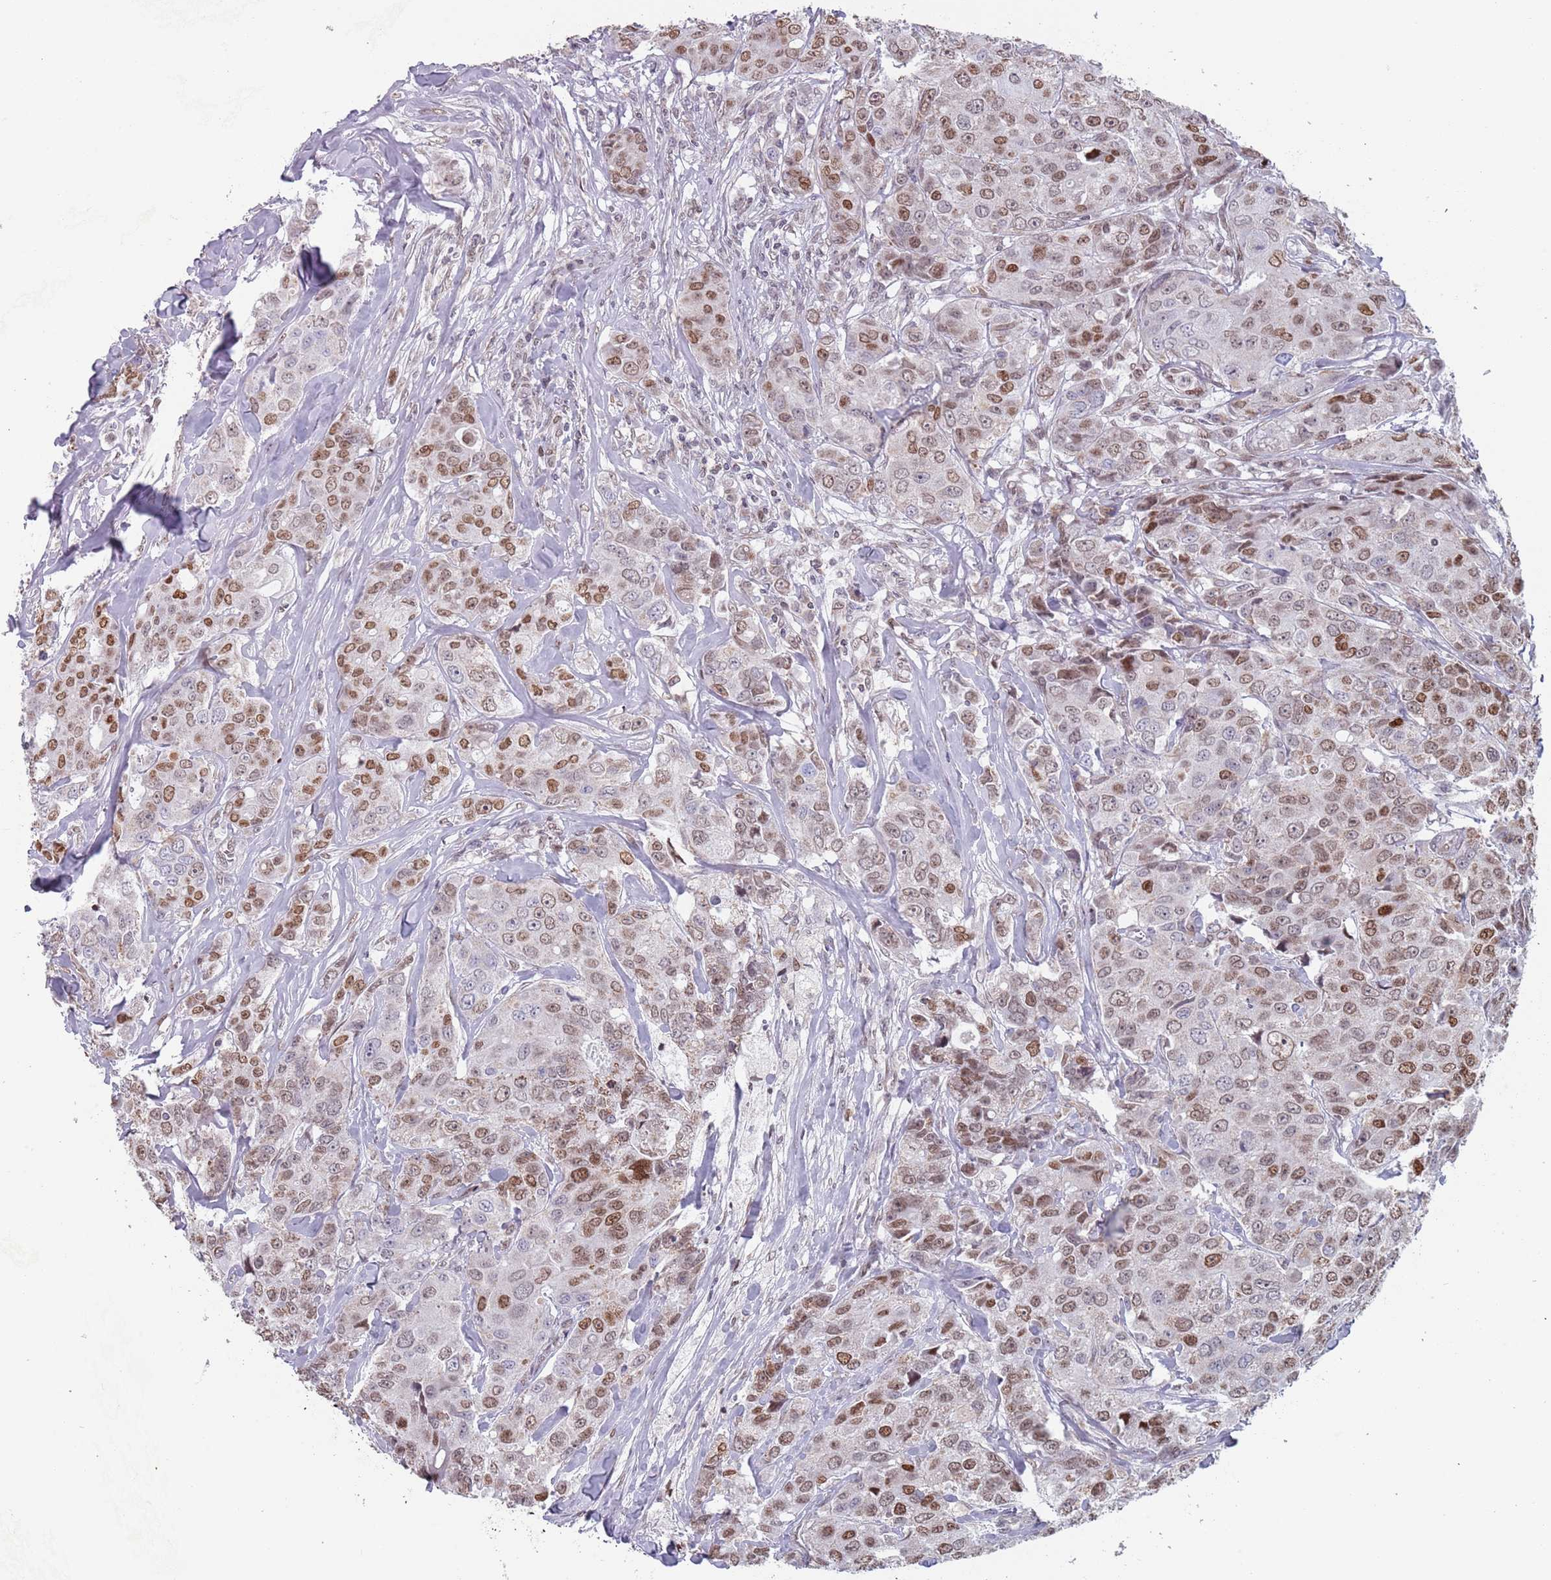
{"staining": {"intensity": "moderate", "quantity": ">75%", "location": "nuclear"}, "tissue": "breast cancer", "cell_type": "Tumor cells", "image_type": "cancer", "snomed": [{"axis": "morphology", "description": "Duct carcinoma"}, {"axis": "topography", "description": "Breast"}], "caption": "IHC (DAB) staining of human breast intraductal carcinoma shows moderate nuclear protein staining in approximately >75% of tumor cells.", "gene": "MFSD12", "patient": {"sex": "female", "age": 43}}